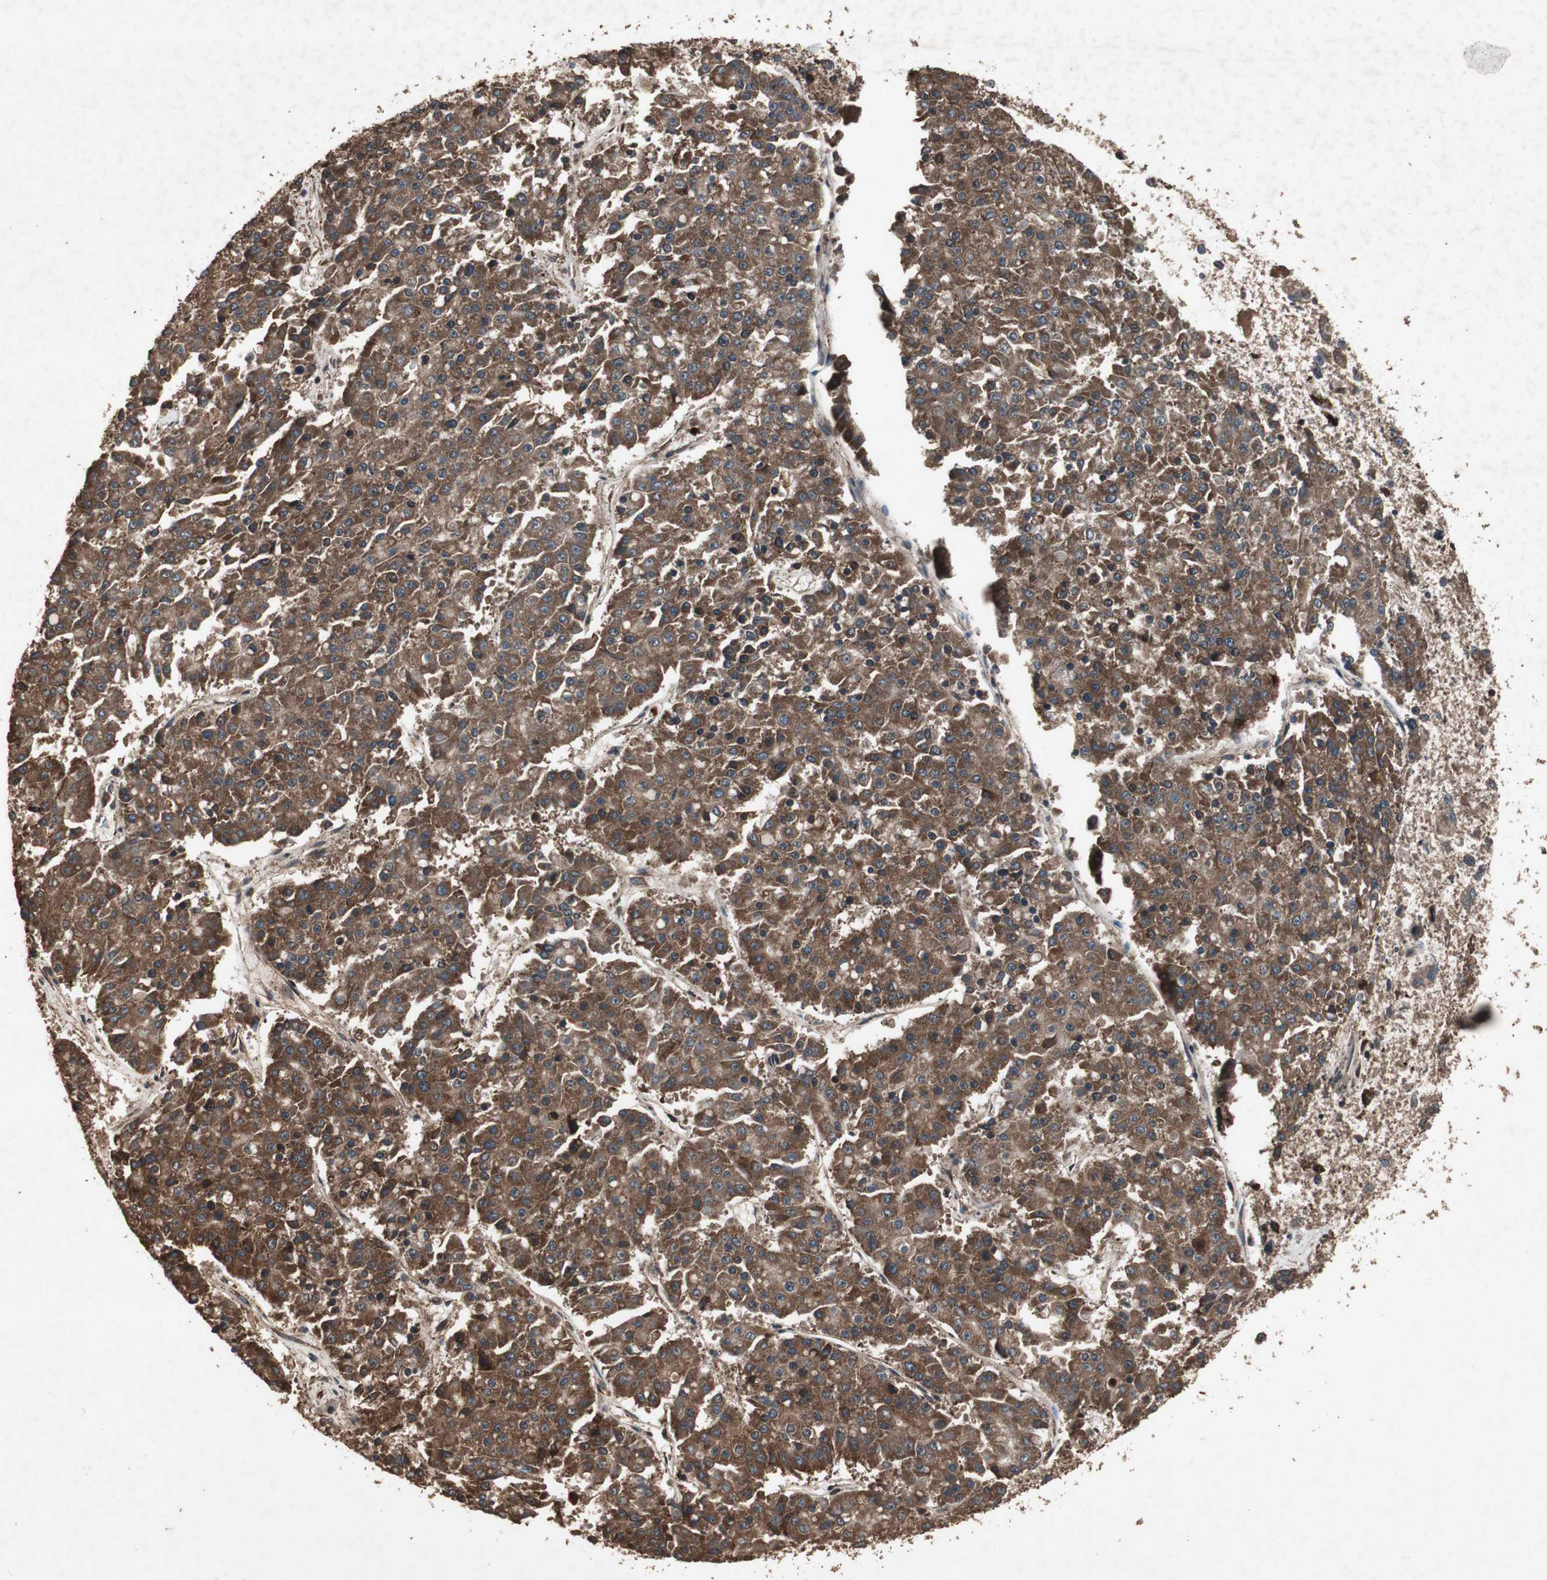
{"staining": {"intensity": "strong", "quantity": ">75%", "location": "cytoplasmic/membranous"}, "tissue": "pancreatic cancer", "cell_type": "Tumor cells", "image_type": "cancer", "snomed": [{"axis": "morphology", "description": "Adenocarcinoma, NOS"}, {"axis": "topography", "description": "Pancreas"}], "caption": "Pancreatic cancer (adenocarcinoma) stained with a brown dye reveals strong cytoplasmic/membranous positive staining in about >75% of tumor cells.", "gene": "LAMTOR5", "patient": {"sex": "male", "age": 50}}